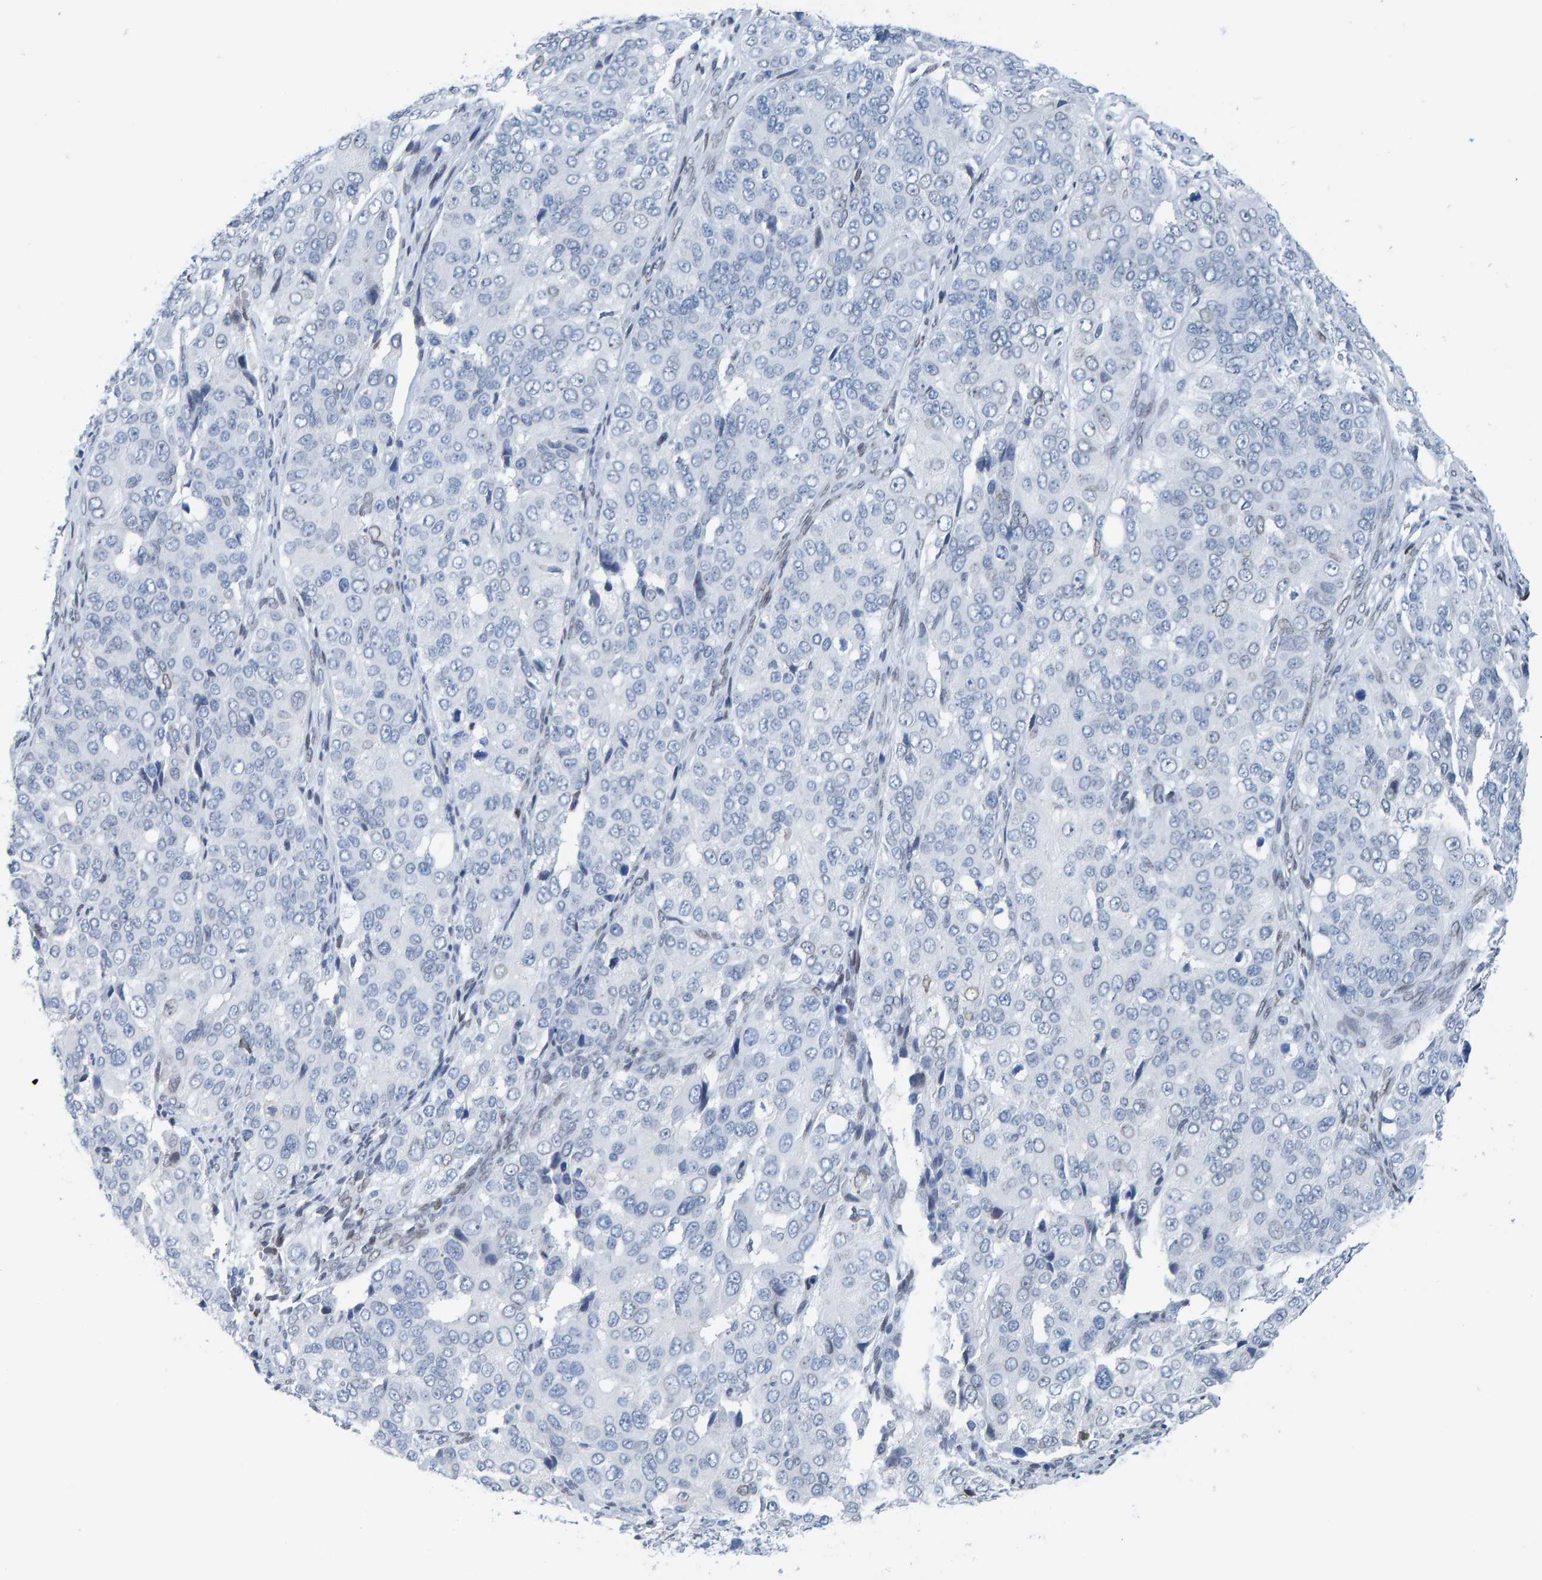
{"staining": {"intensity": "negative", "quantity": "none", "location": "none"}, "tissue": "ovarian cancer", "cell_type": "Tumor cells", "image_type": "cancer", "snomed": [{"axis": "morphology", "description": "Carcinoma, endometroid"}, {"axis": "topography", "description": "Ovary"}], "caption": "High power microscopy histopathology image of an immunohistochemistry histopathology image of endometroid carcinoma (ovarian), revealing no significant positivity in tumor cells.", "gene": "LMNB2", "patient": {"sex": "female", "age": 51}}